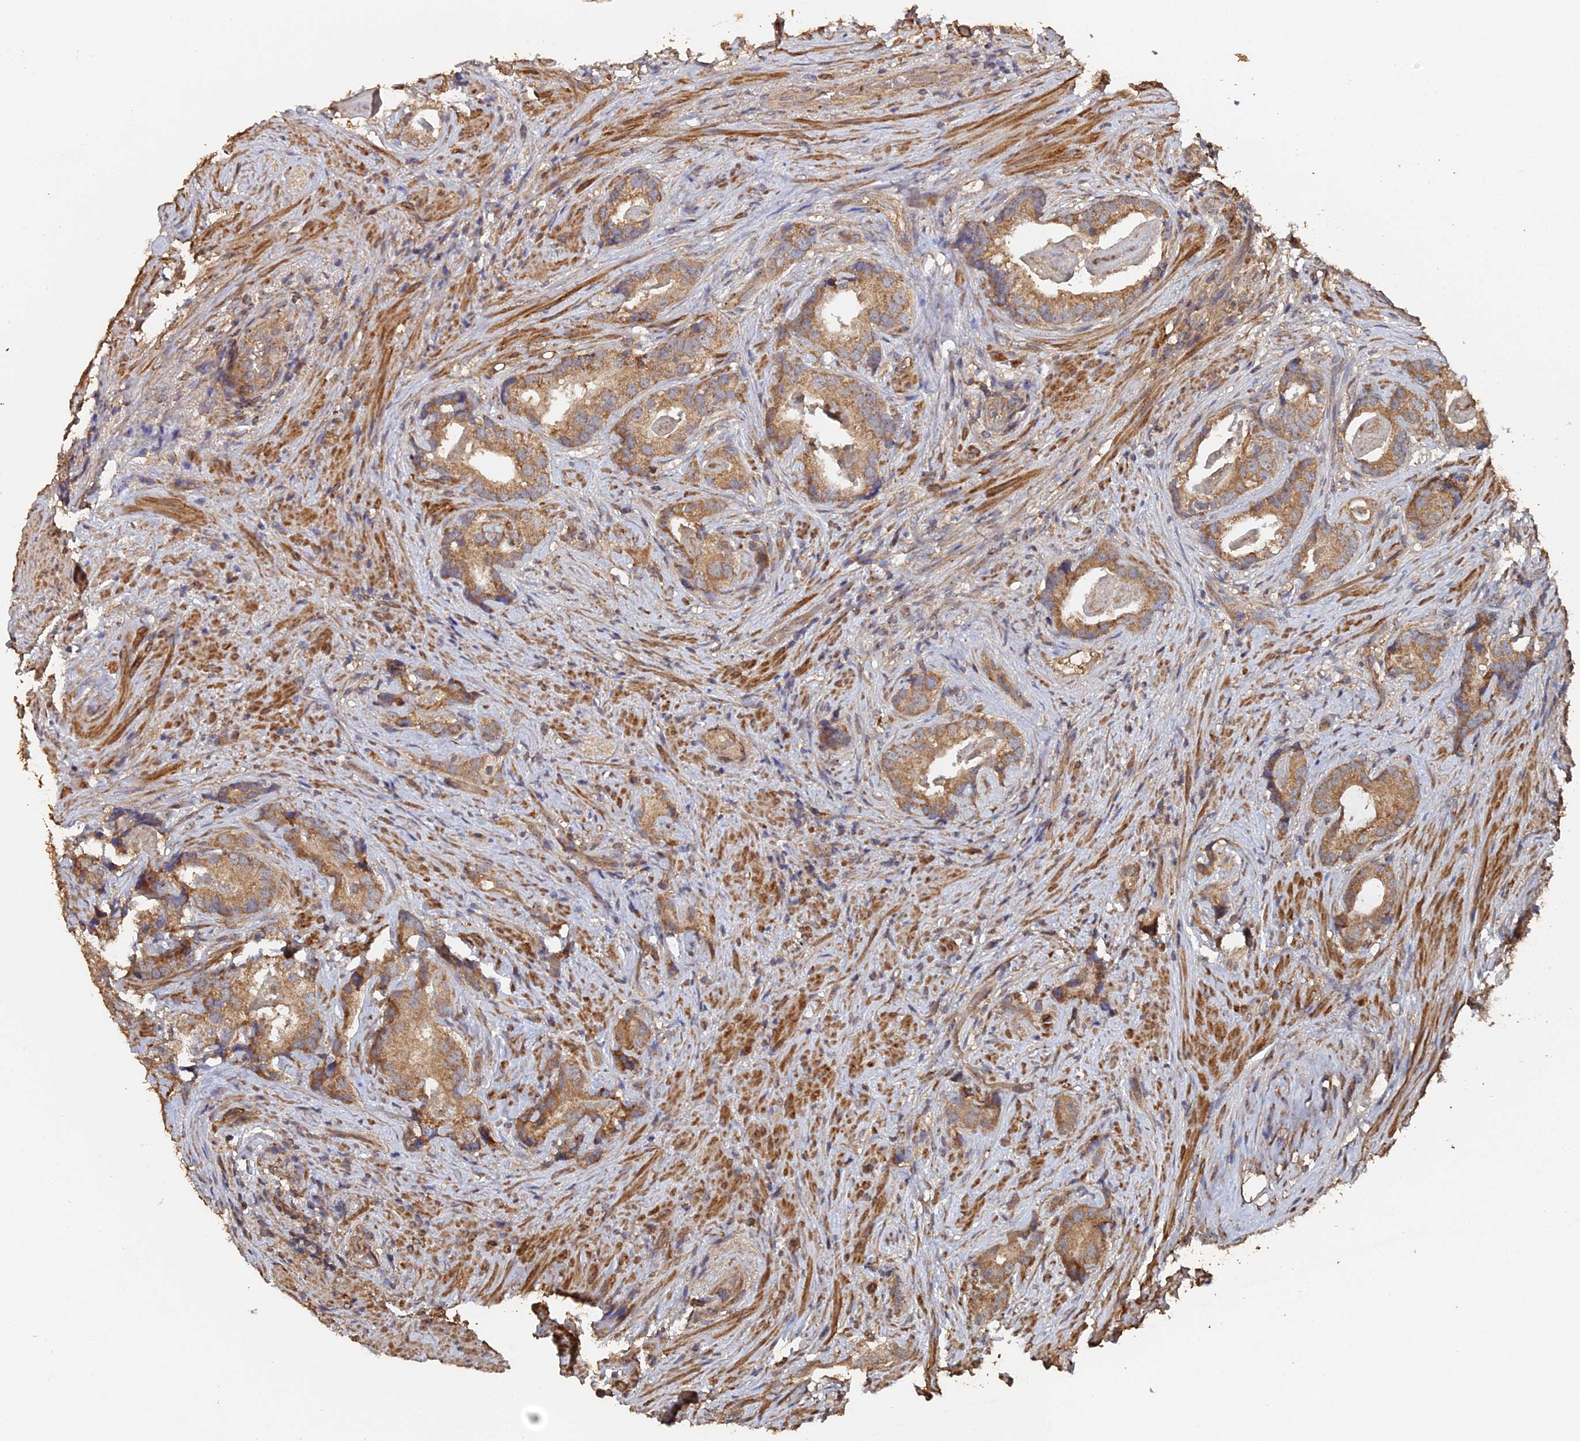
{"staining": {"intensity": "moderate", "quantity": ">75%", "location": "cytoplasmic/membranous"}, "tissue": "prostate cancer", "cell_type": "Tumor cells", "image_type": "cancer", "snomed": [{"axis": "morphology", "description": "Adenocarcinoma, Low grade"}, {"axis": "topography", "description": "Prostate"}], "caption": "Human prostate cancer stained for a protein (brown) shows moderate cytoplasmic/membranous positive positivity in approximately >75% of tumor cells.", "gene": "SPANXN4", "patient": {"sex": "male", "age": 71}}